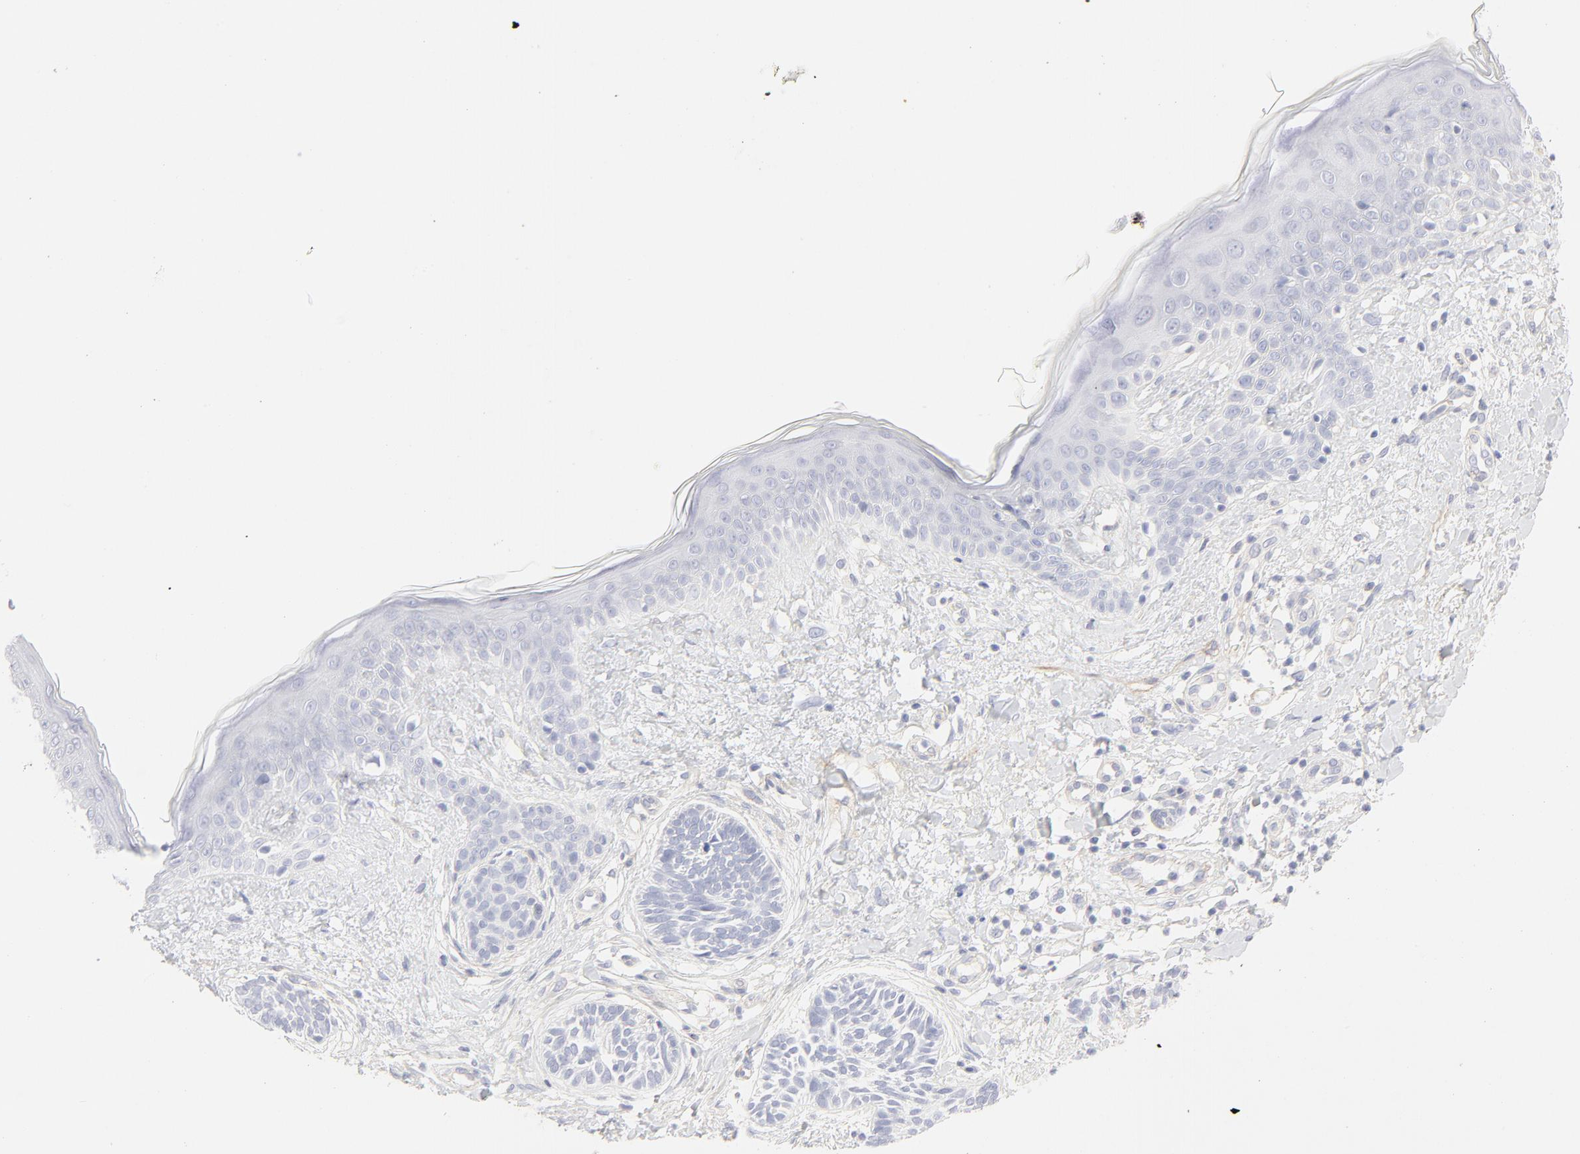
{"staining": {"intensity": "negative", "quantity": "none", "location": "none"}, "tissue": "skin cancer", "cell_type": "Tumor cells", "image_type": "cancer", "snomed": [{"axis": "morphology", "description": "Normal tissue, NOS"}, {"axis": "morphology", "description": "Basal cell carcinoma"}, {"axis": "topography", "description": "Skin"}], "caption": "Immunohistochemistry histopathology image of skin cancer (basal cell carcinoma) stained for a protein (brown), which shows no positivity in tumor cells.", "gene": "ITGA5", "patient": {"sex": "male", "age": 63}}